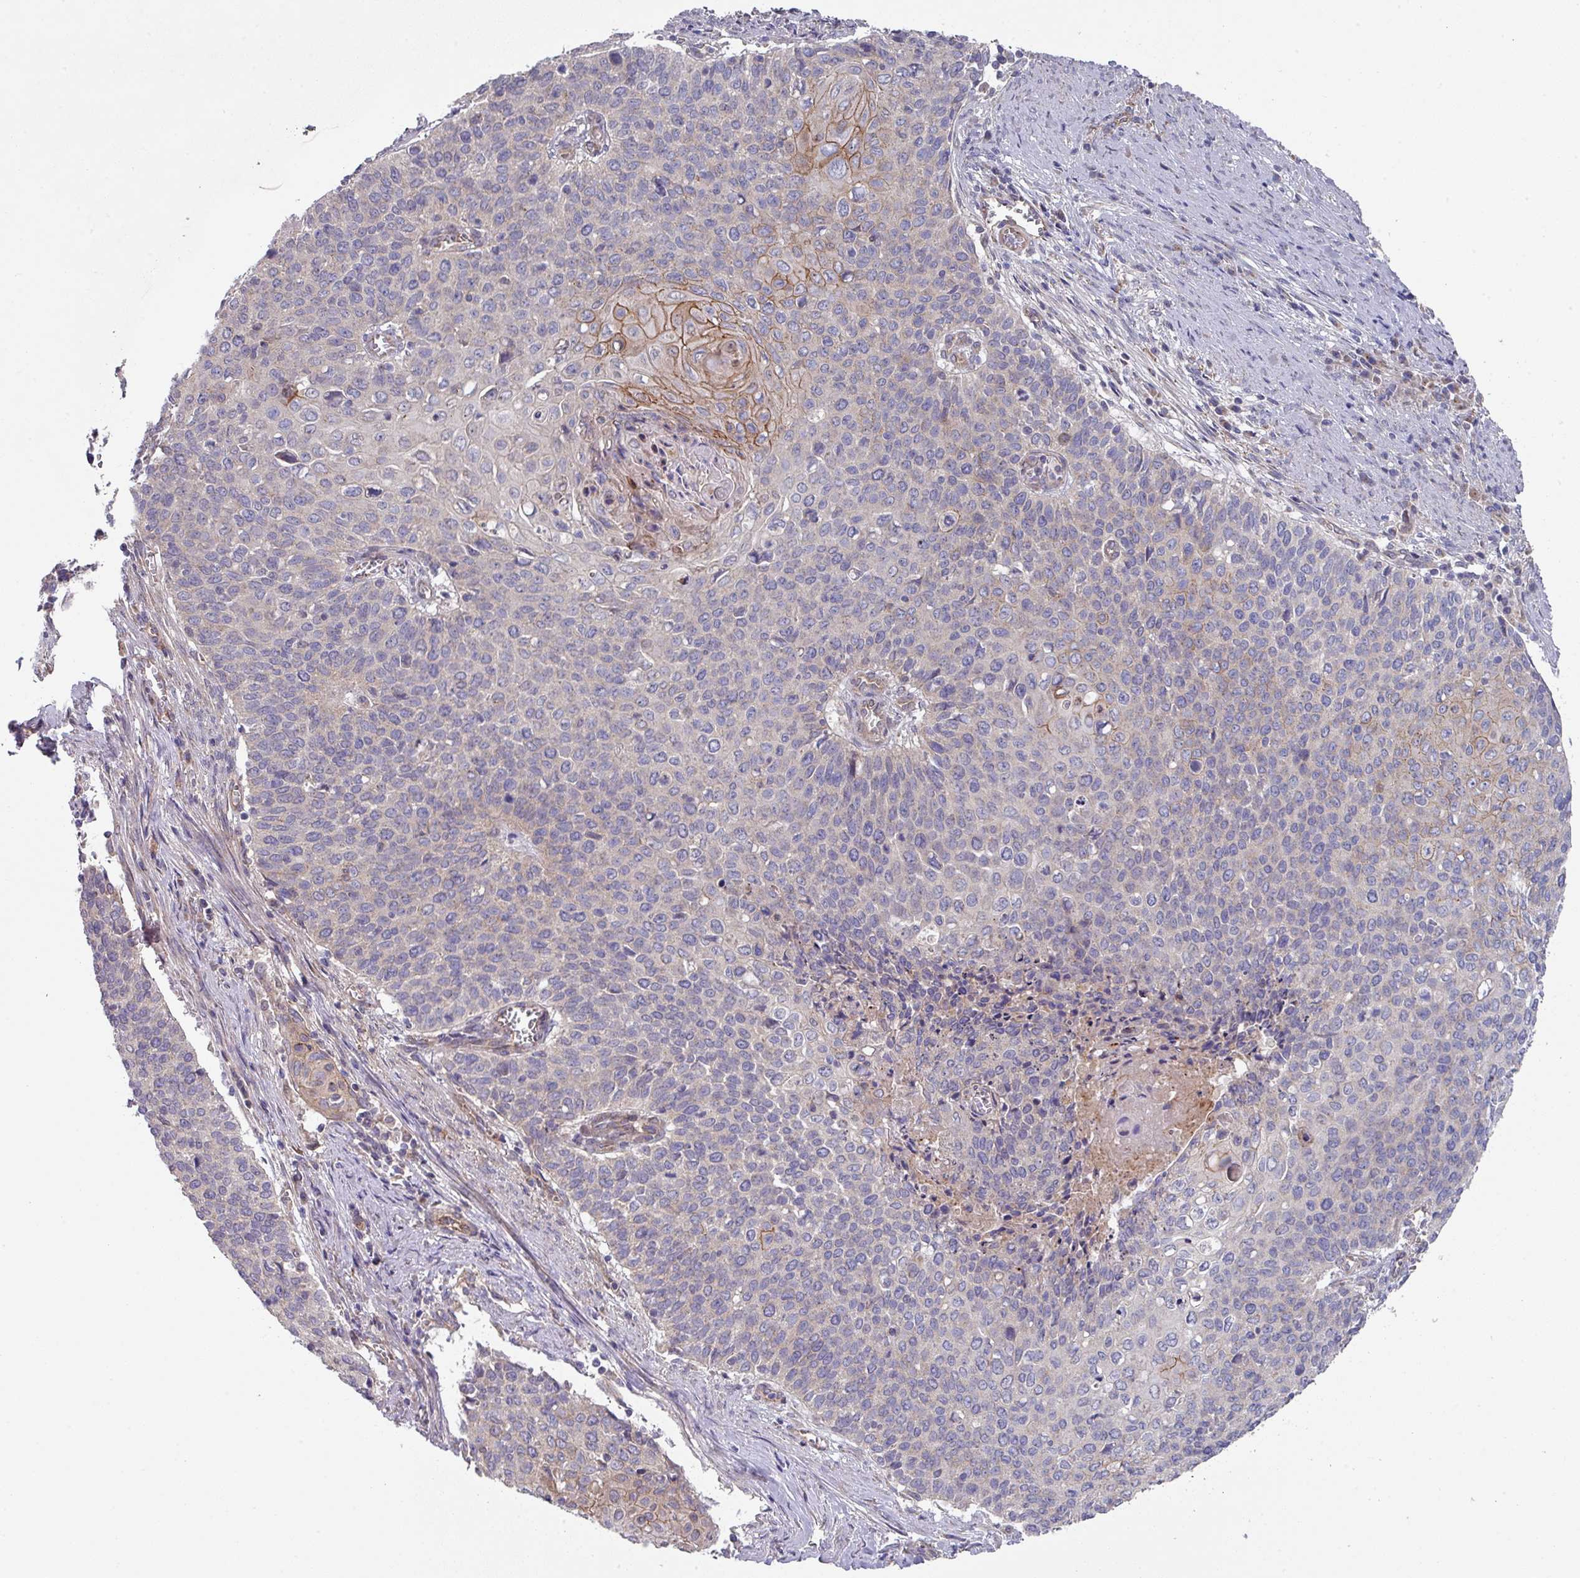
{"staining": {"intensity": "moderate", "quantity": "<25%", "location": "cytoplasmic/membranous"}, "tissue": "cervical cancer", "cell_type": "Tumor cells", "image_type": "cancer", "snomed": [{"axis": "morphology", "description": "Squamous cell carcinoma, NOS"}, {"axis": "topography", "description": "Cervix"}], "caption": "A photomicrograph showing moderate cytoplasmic/membranous positivity in approximately <25% of tumor cells in cervical cancer, as visualized by brown immunohistochemical staining.", "gene": "DCAF12L2", "patient": {"sex": "female", "age": 39}}